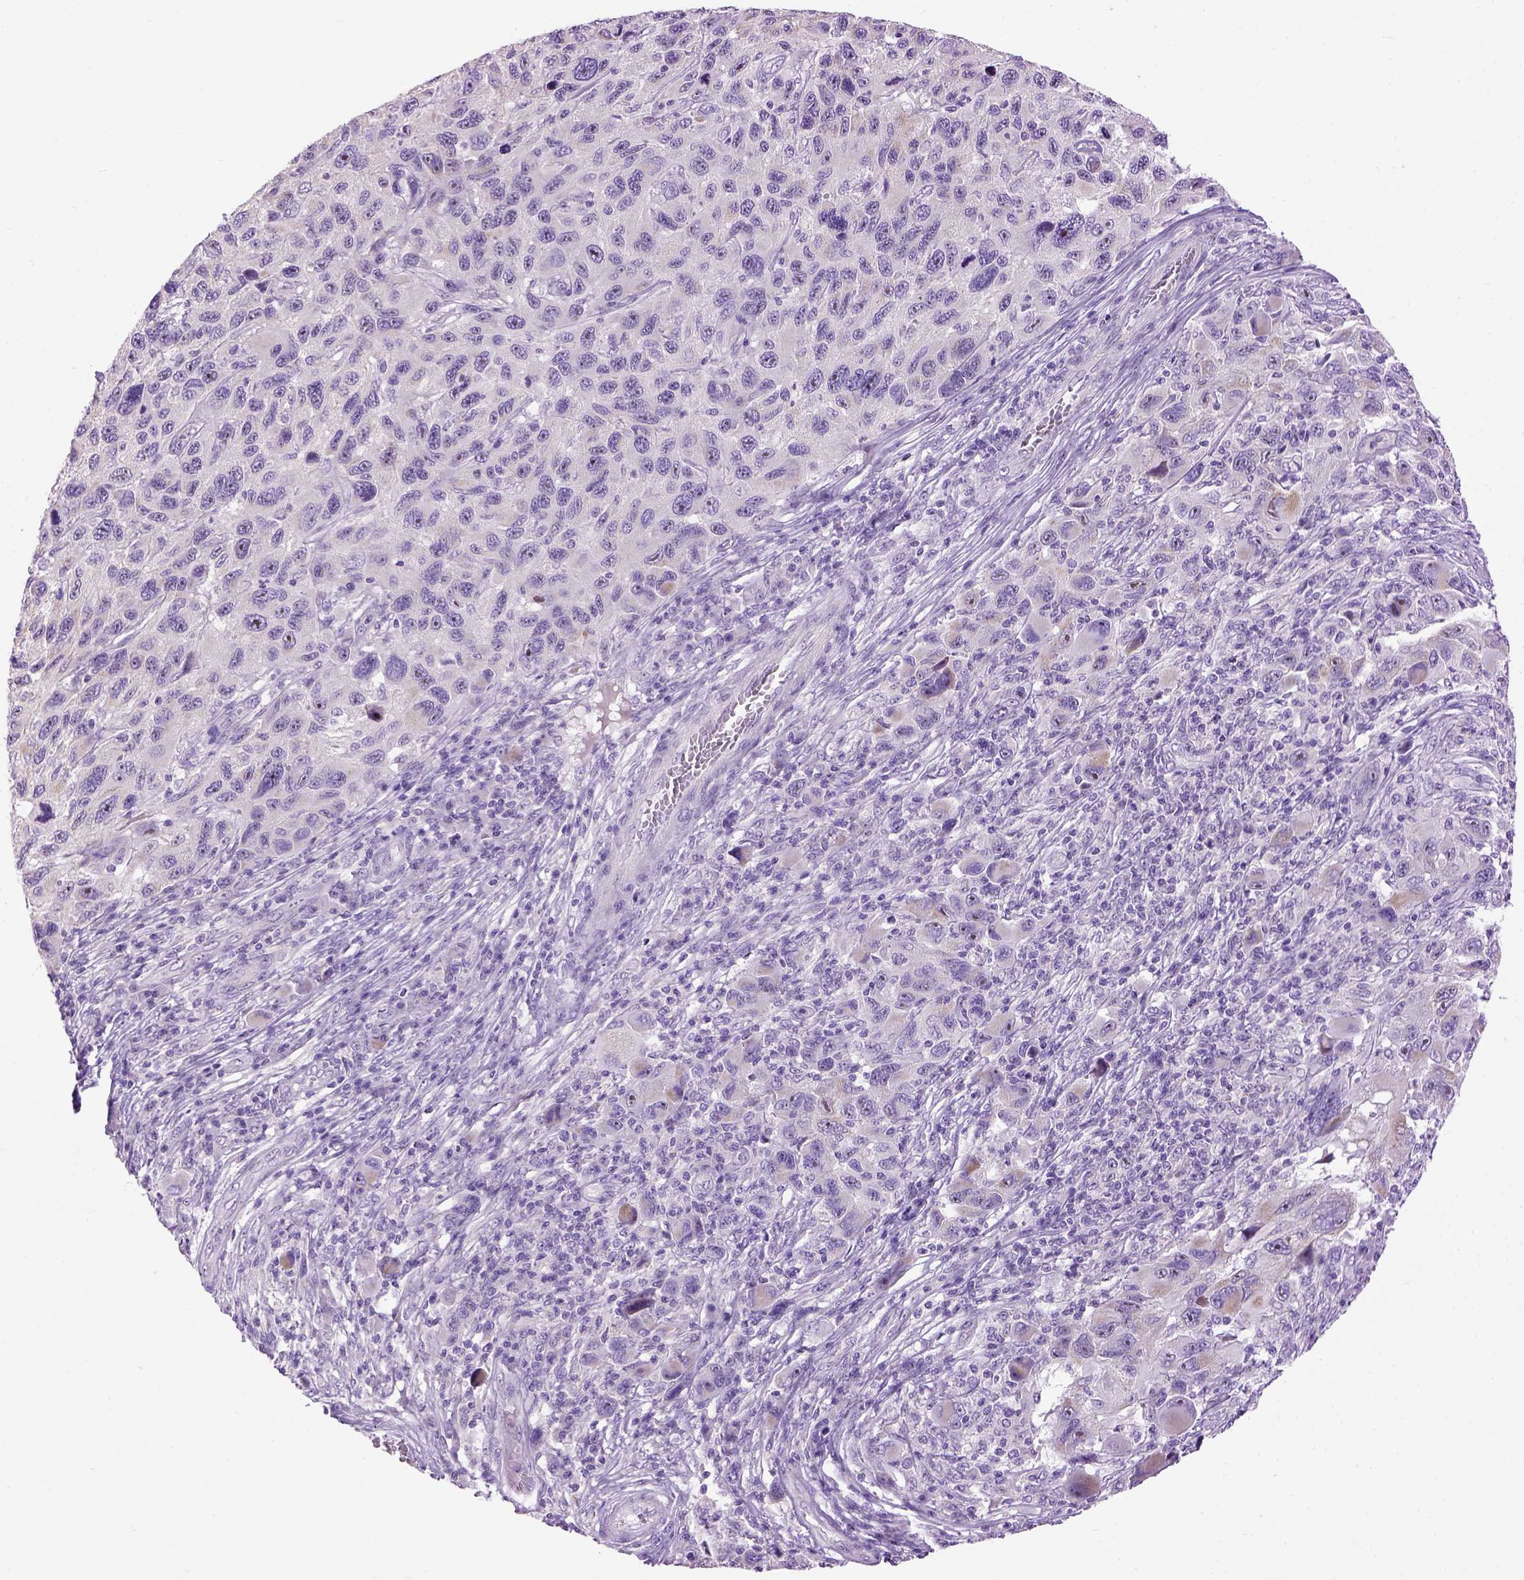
{"staining": {"intensity": "negative", "quantity": "none", "location": "none"}, "tissue": "melanoma", "cell_type": "Tumor cells", "image_type": "cancer", "snomed": [{"axis": "morphology", "description": "Malignant melanoma, NOS"}, {"axis": "topography", "description": "Skin"}], "caption": "IHC photomicrograph of malignant melanoma stained for a protein (brown), which shows no expression in tumor cells.", "gene": "UTP4", "patient": {"sex": "male", "age": 53}}